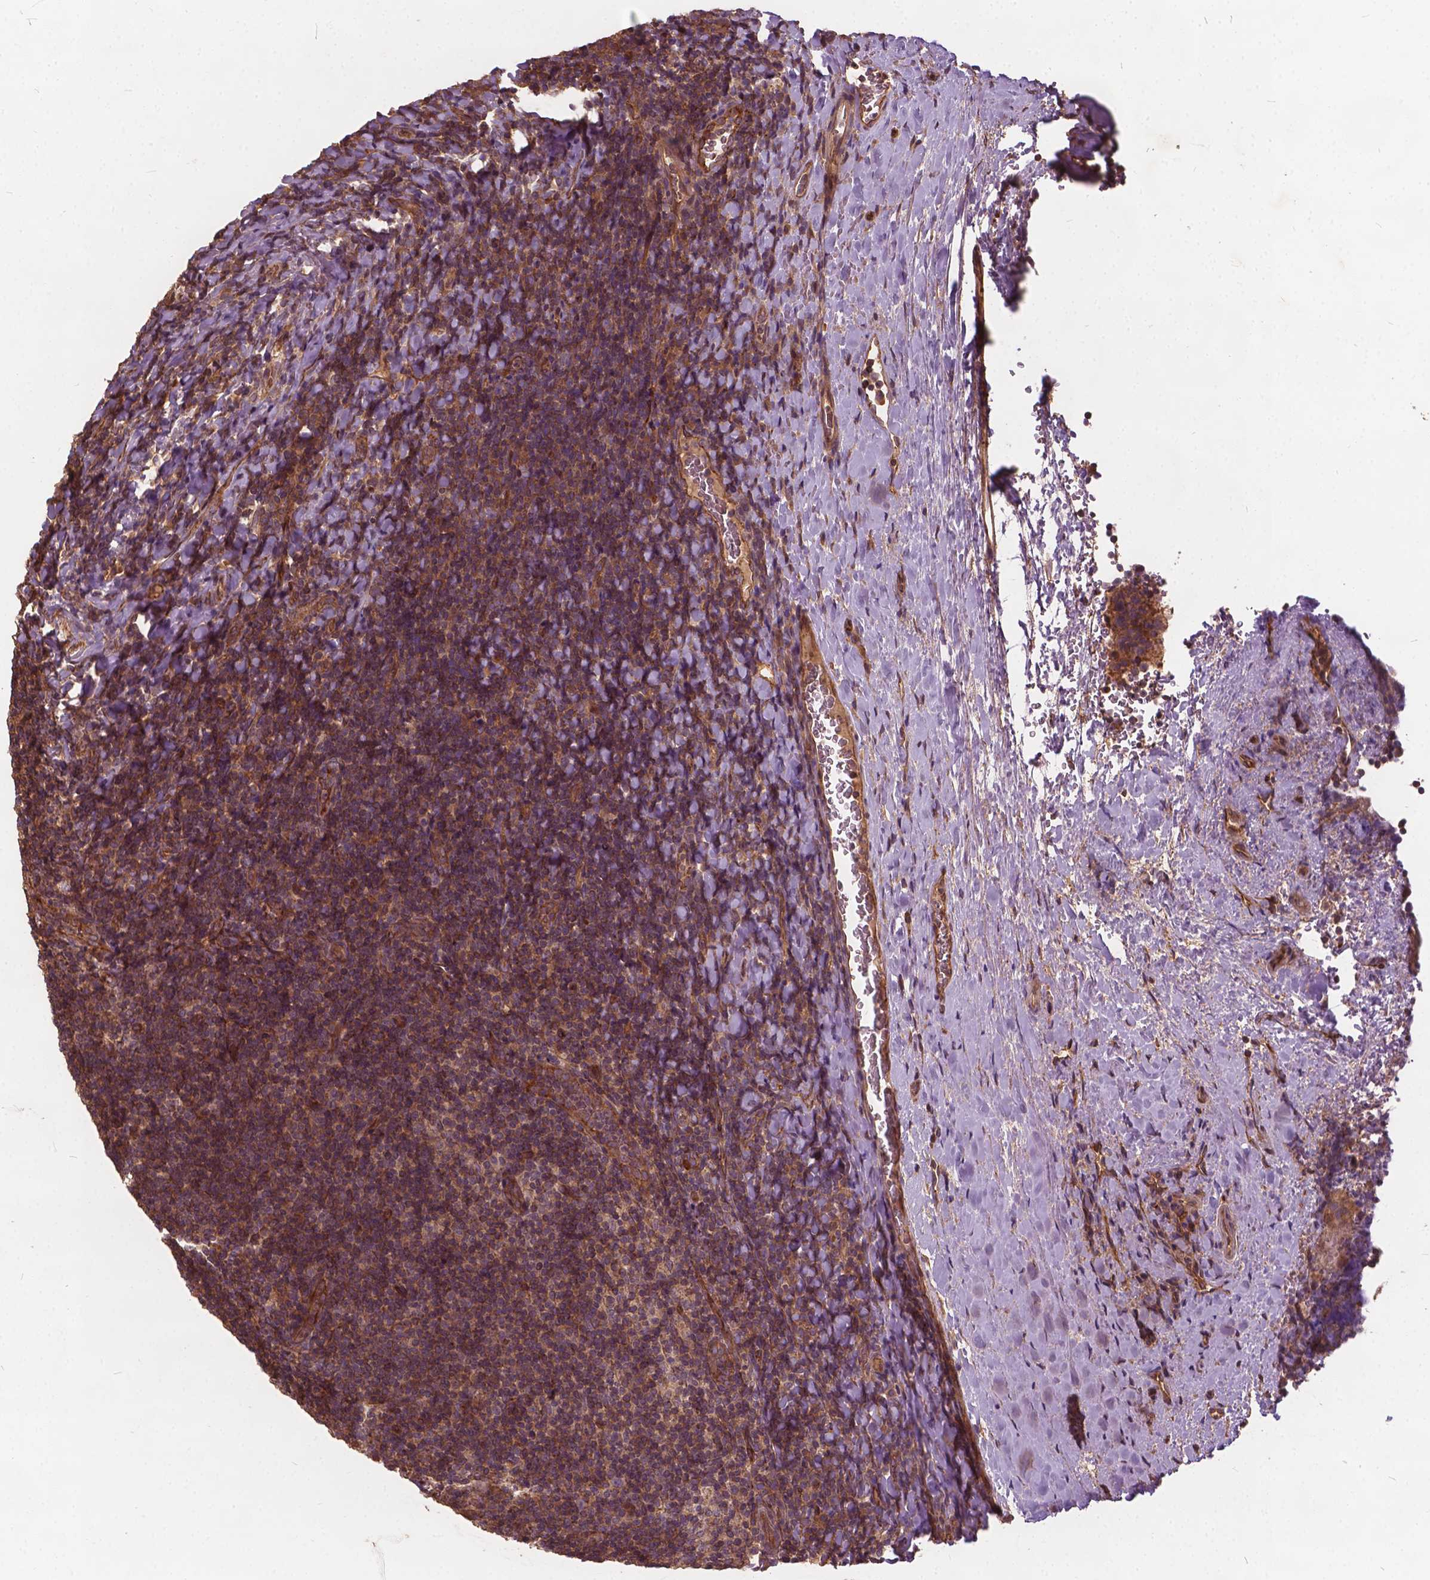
{"staining": {"intensity": "weak", "quantity": "<25%", "location": "cytoplasmic/membranous"}, "tissue": "tonsil", "cell_type": "Germinal center cells", "image_type": "normal", "snomed": [{"axis": "morphology", "description": "Normal tissue, NOS"}, {"axis": "topography", "description": "Tonsil"}], "caption": "Human tonsil stained for a protein using immunohistochemistry displays no expression in germinal center cells.", "gene": "UBXN2A", "patient": {"sex": "male", "age": 17}}